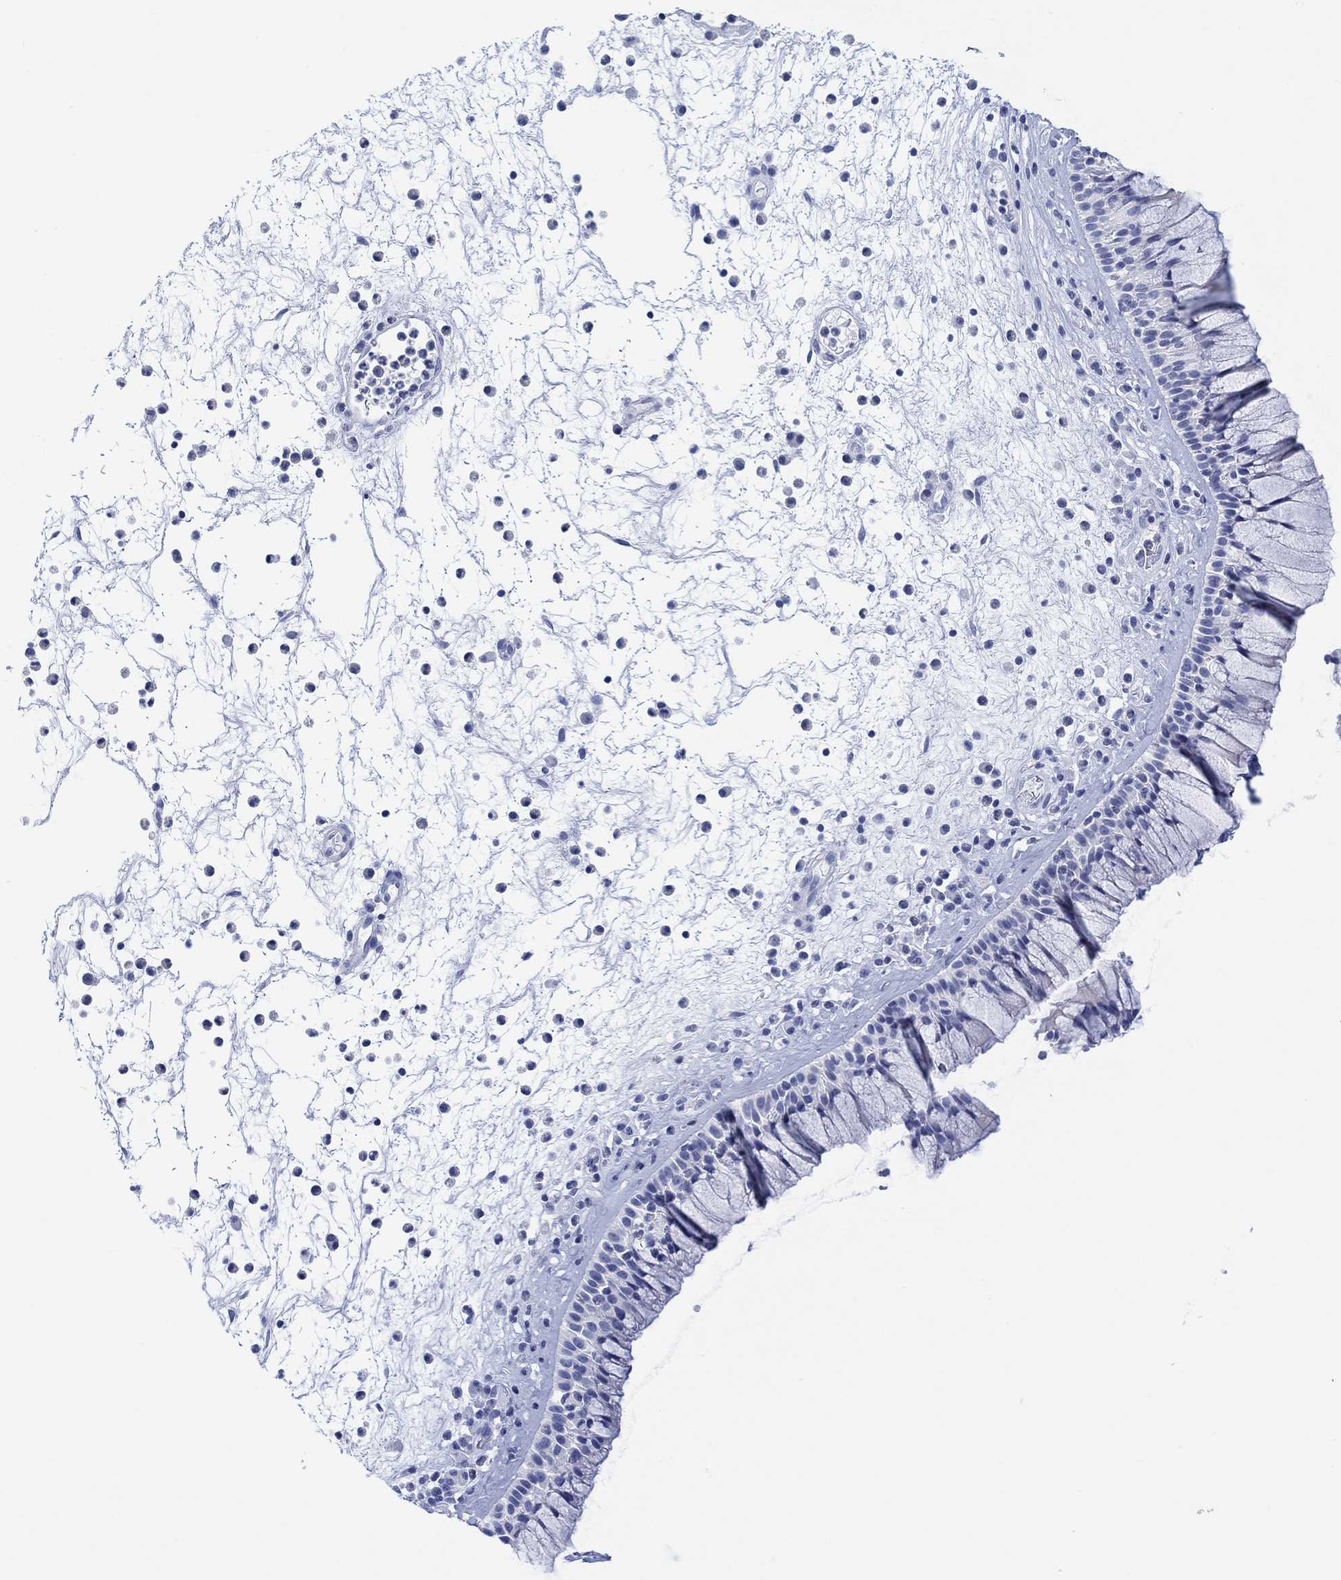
{"staining": {"intensity": "negative", "quantity": "none", "location": "none"}, "tissue": "nasopharynx", "cell_type": "Respiratory epithelial cells", "image_type": "normal", "snomed": [{"axis": "morphology", "description": "Normal tissue, NOS"}, {"axis": "topography", "description": "Nasopharynx"}], "caption": "Nasopharynx was stained to show a protein in brown. There is no significant staining in respiratory epithelial cells. Nuclei are stained in blue.", "gene": "CALCA", "patient": {"sex": "male", "age": 77}}